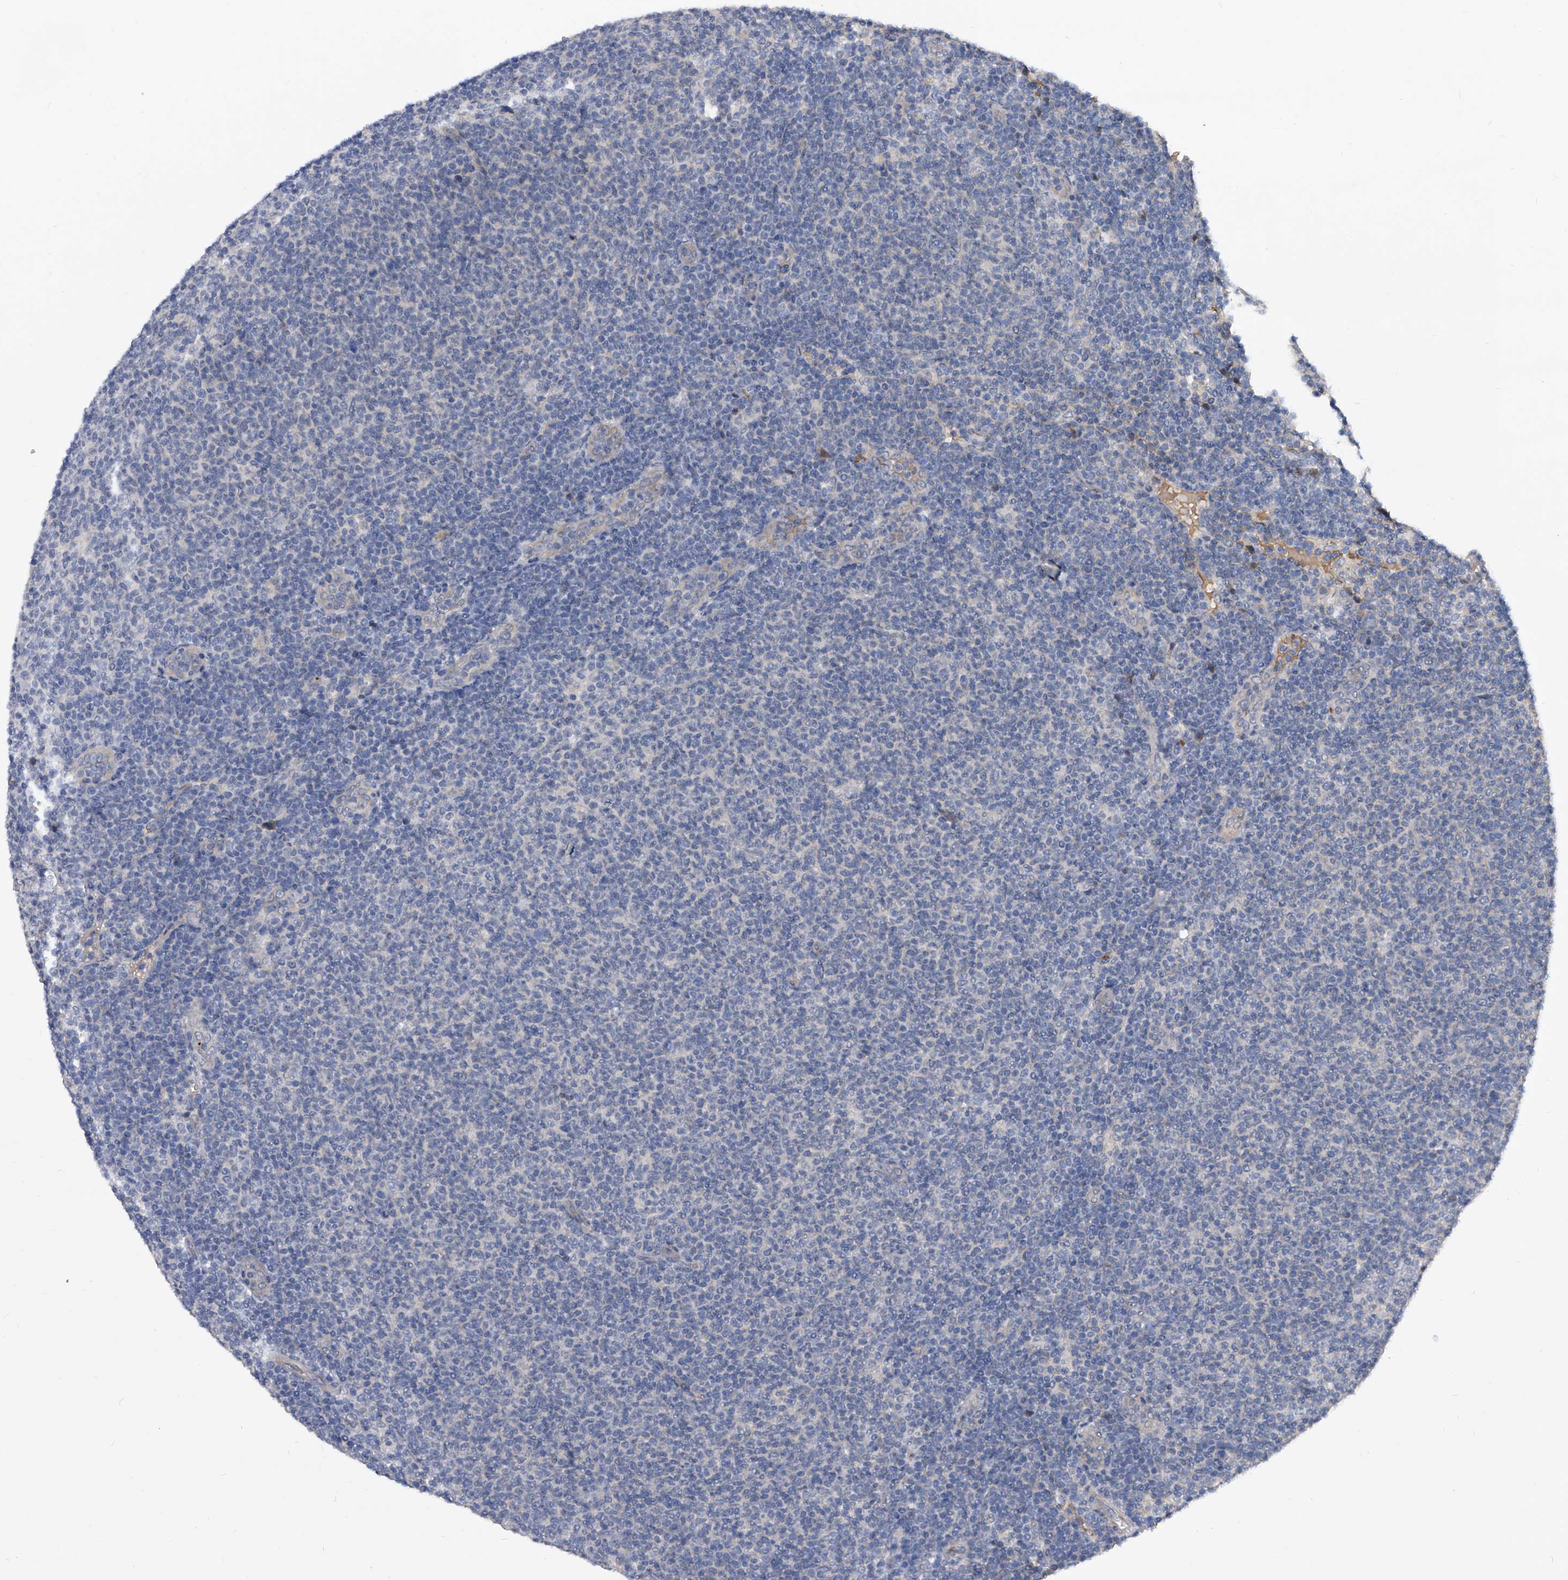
{"staining": {"intensity": "negative", "quantity": "none", "location": "none"}, "tissue": "lymphoma", "cell_type": "Tumor cells", "image_type": "cancer", "snomed": [{"axis": "morphology", "description": "Malignant lymphoma, non-Hodgkin's type, Low grade"}, {"axis": "topography", "description": "Lymph node"}], "caption": "Human low-grade malignant lymphoma, non-Hodgkin's type stained for a protein using IHC displays no expression in tumor cells.", "gene": "ZNF25", "patient": {"sex": "male", "age": 66}}